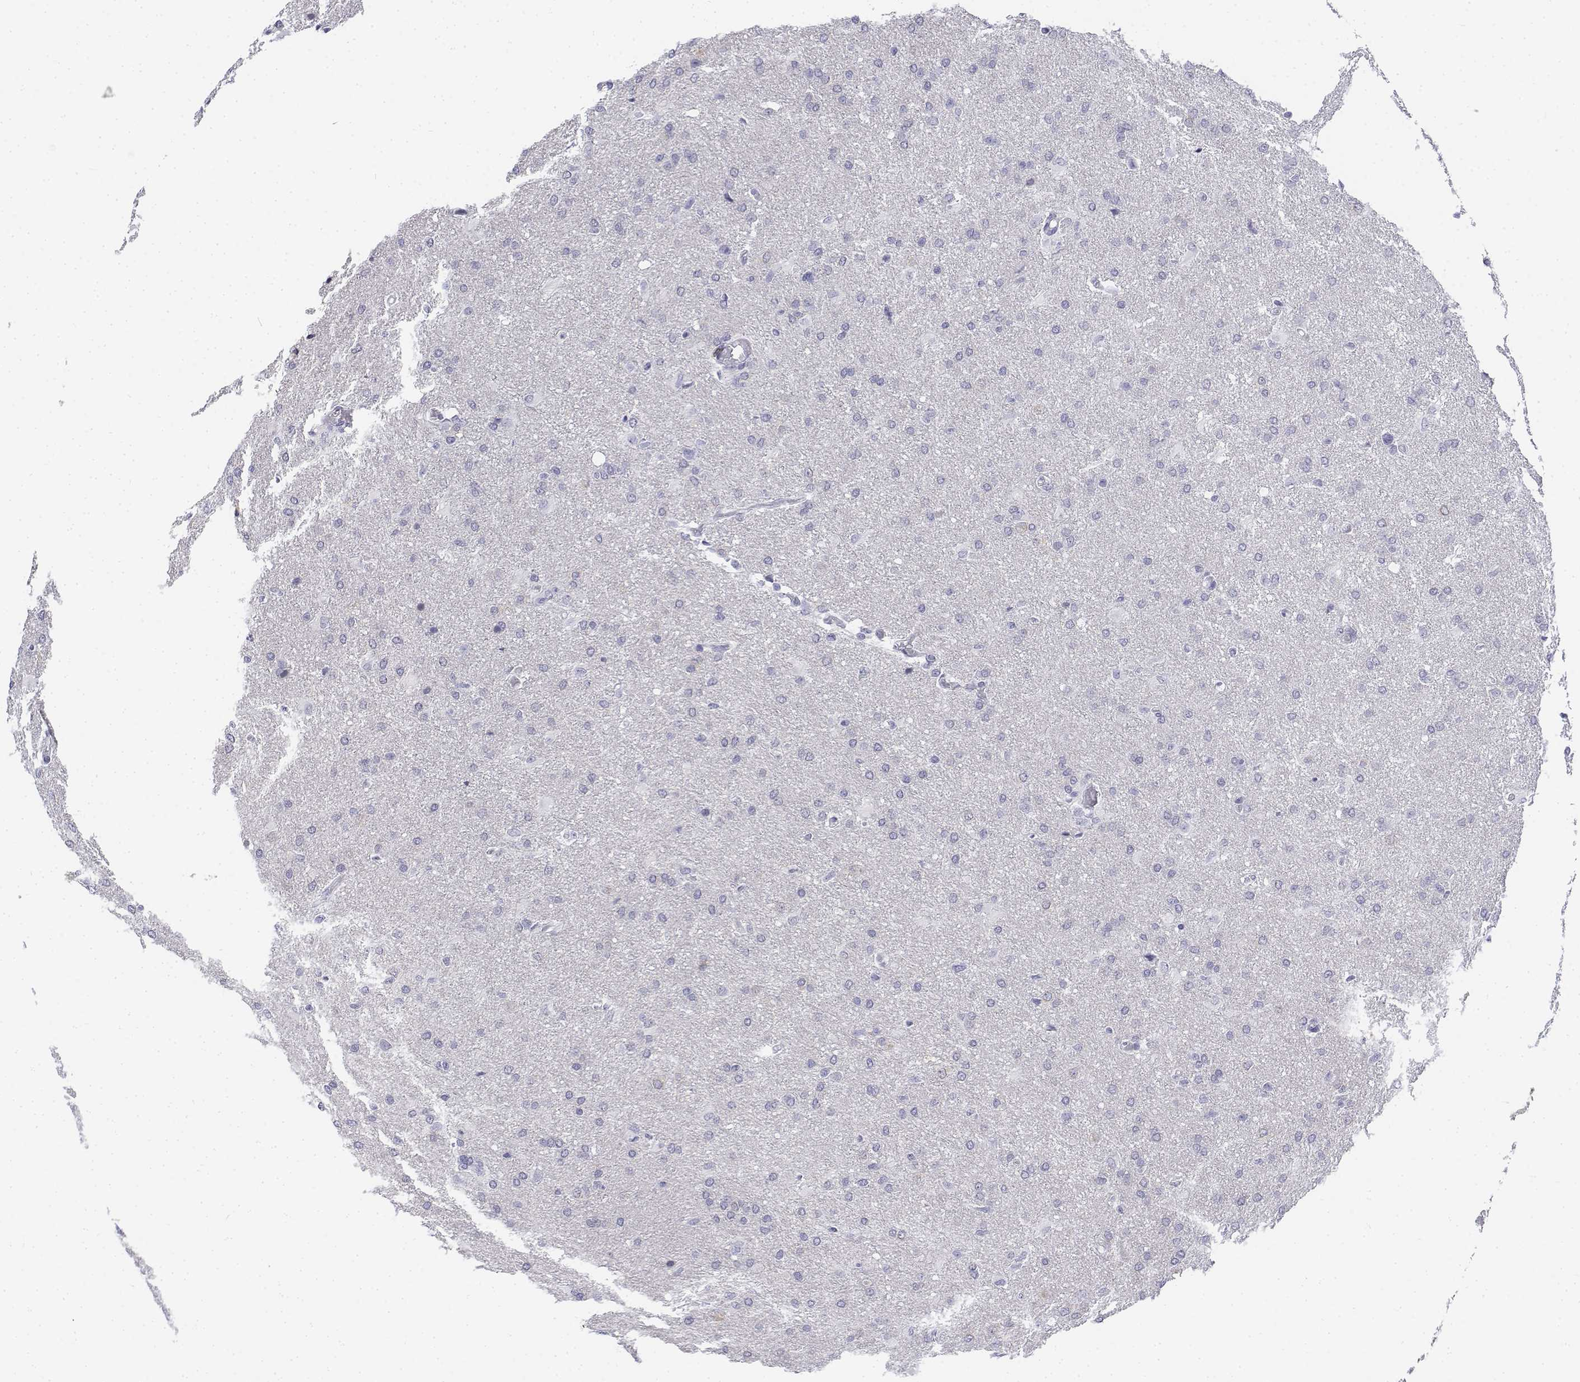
{"staining": {"intensity": "negative", "quantity": "none", "location": "none"}, "tissue": "glioma", "cell_type": "Tumor cells", "image_type": "cancer", "snomed": [{"axis": "morphology", "description": "Glioma, malignant, High grade"}, {"axis": "topography", "description": "Brain"}], "caption": "The image displays no staining of tumor cells in malignant glioma (high-grade). (DAB (3,3'-diaminobenzidine) immunohistochemistry (IHC) visualized using brightfield microscopy, high magnification).", "gene": "CD3E", "patient": {"sex": "male", "age": 68}}